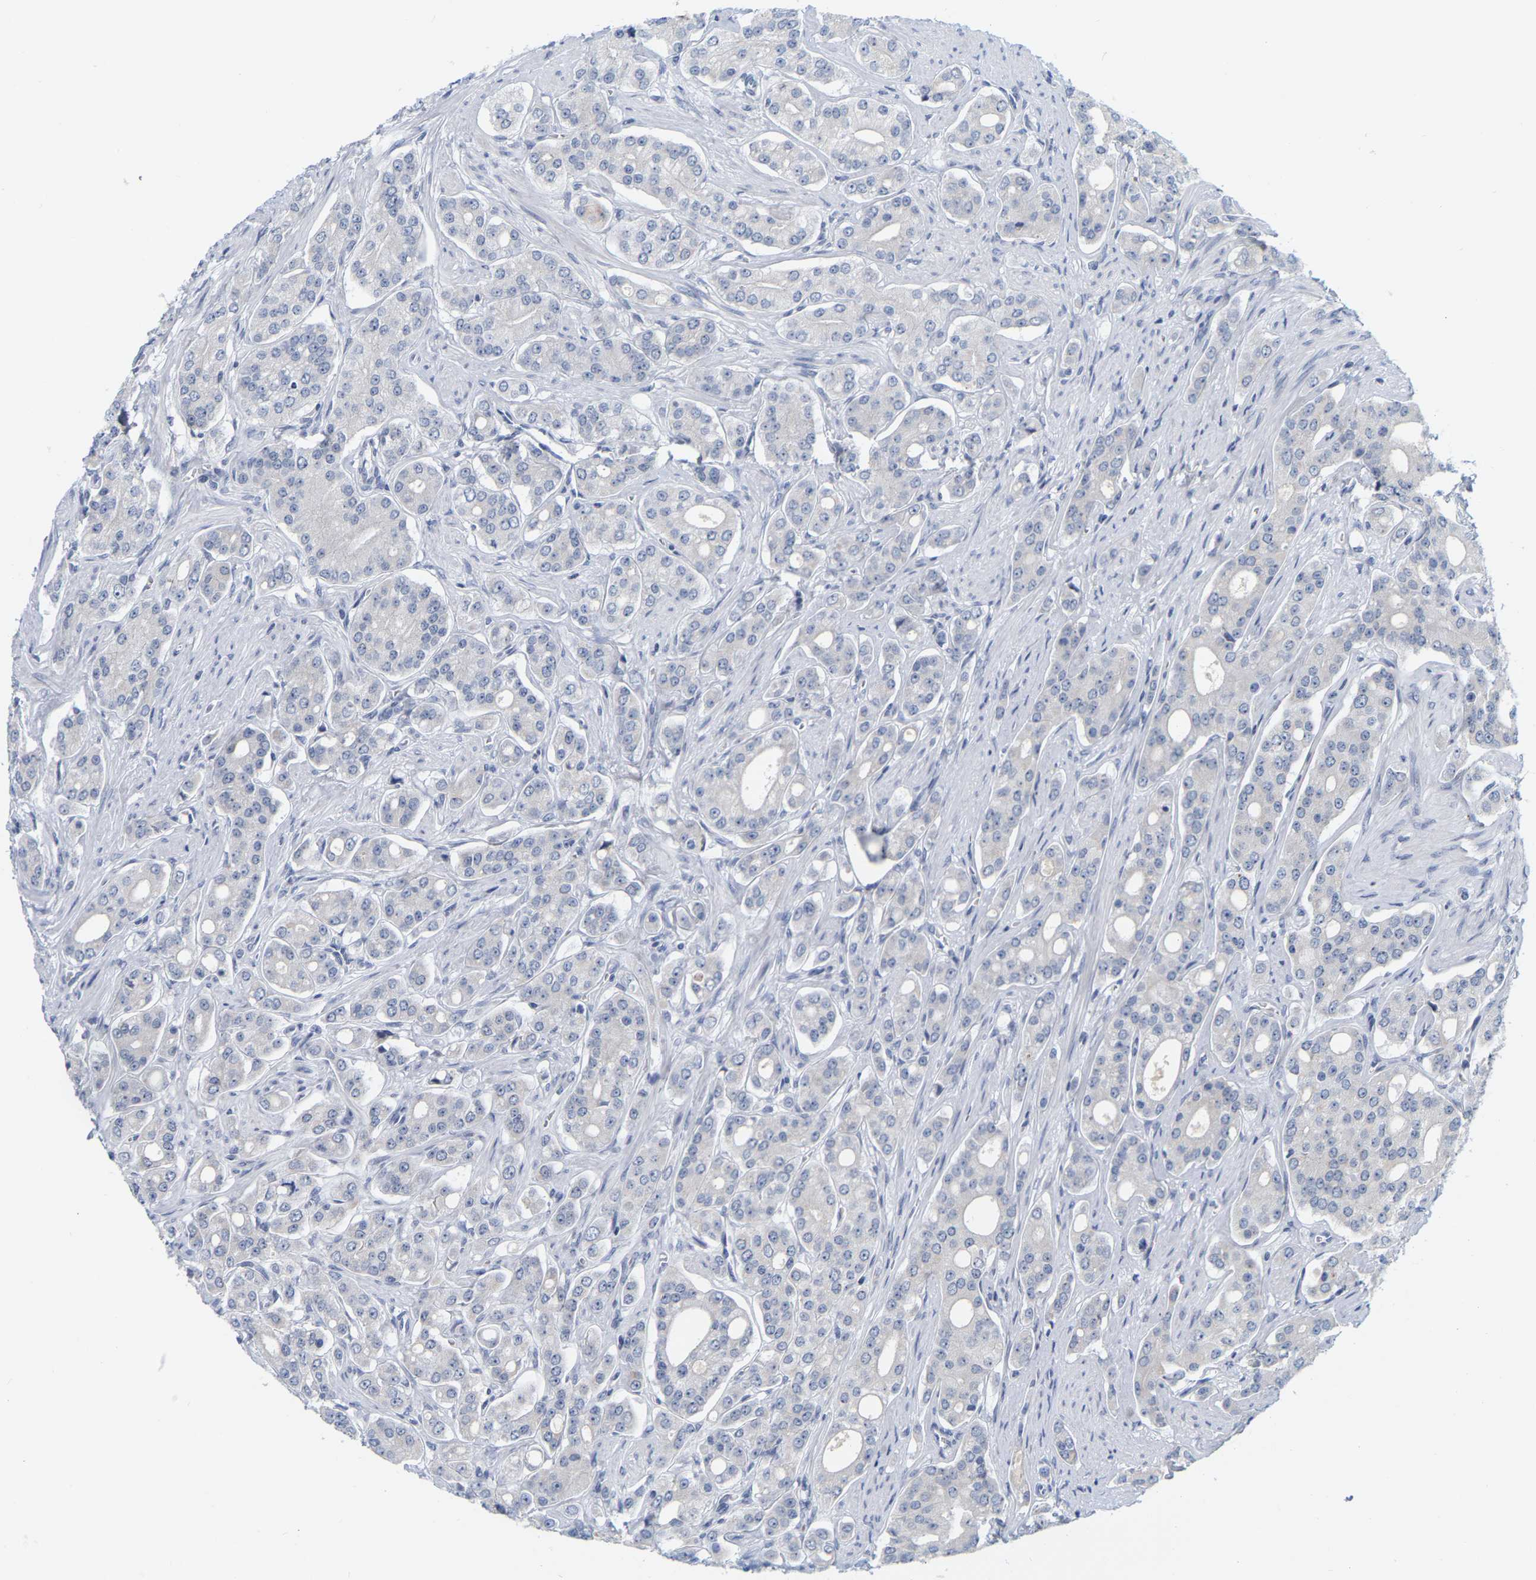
{"staining": {"intensity": "negative", "quantity": "none", "location": "none"}, "tissue": "prostate cancer", "cell_type": "Tumor cells", "image_type": "cancer", "snomed": [{"axis": "morphology", "description": "Adenocarcinoma, High grade"}, {"axis": "topography", "description": "Prostate"}], "caption": "Immunohistochemistry of human prostate cancer (adenocarcinoma (high-grade)) reveals no staining in tumor cells.", "gene": "KRT76", "patient": {"sex": "male", "age": 71}}